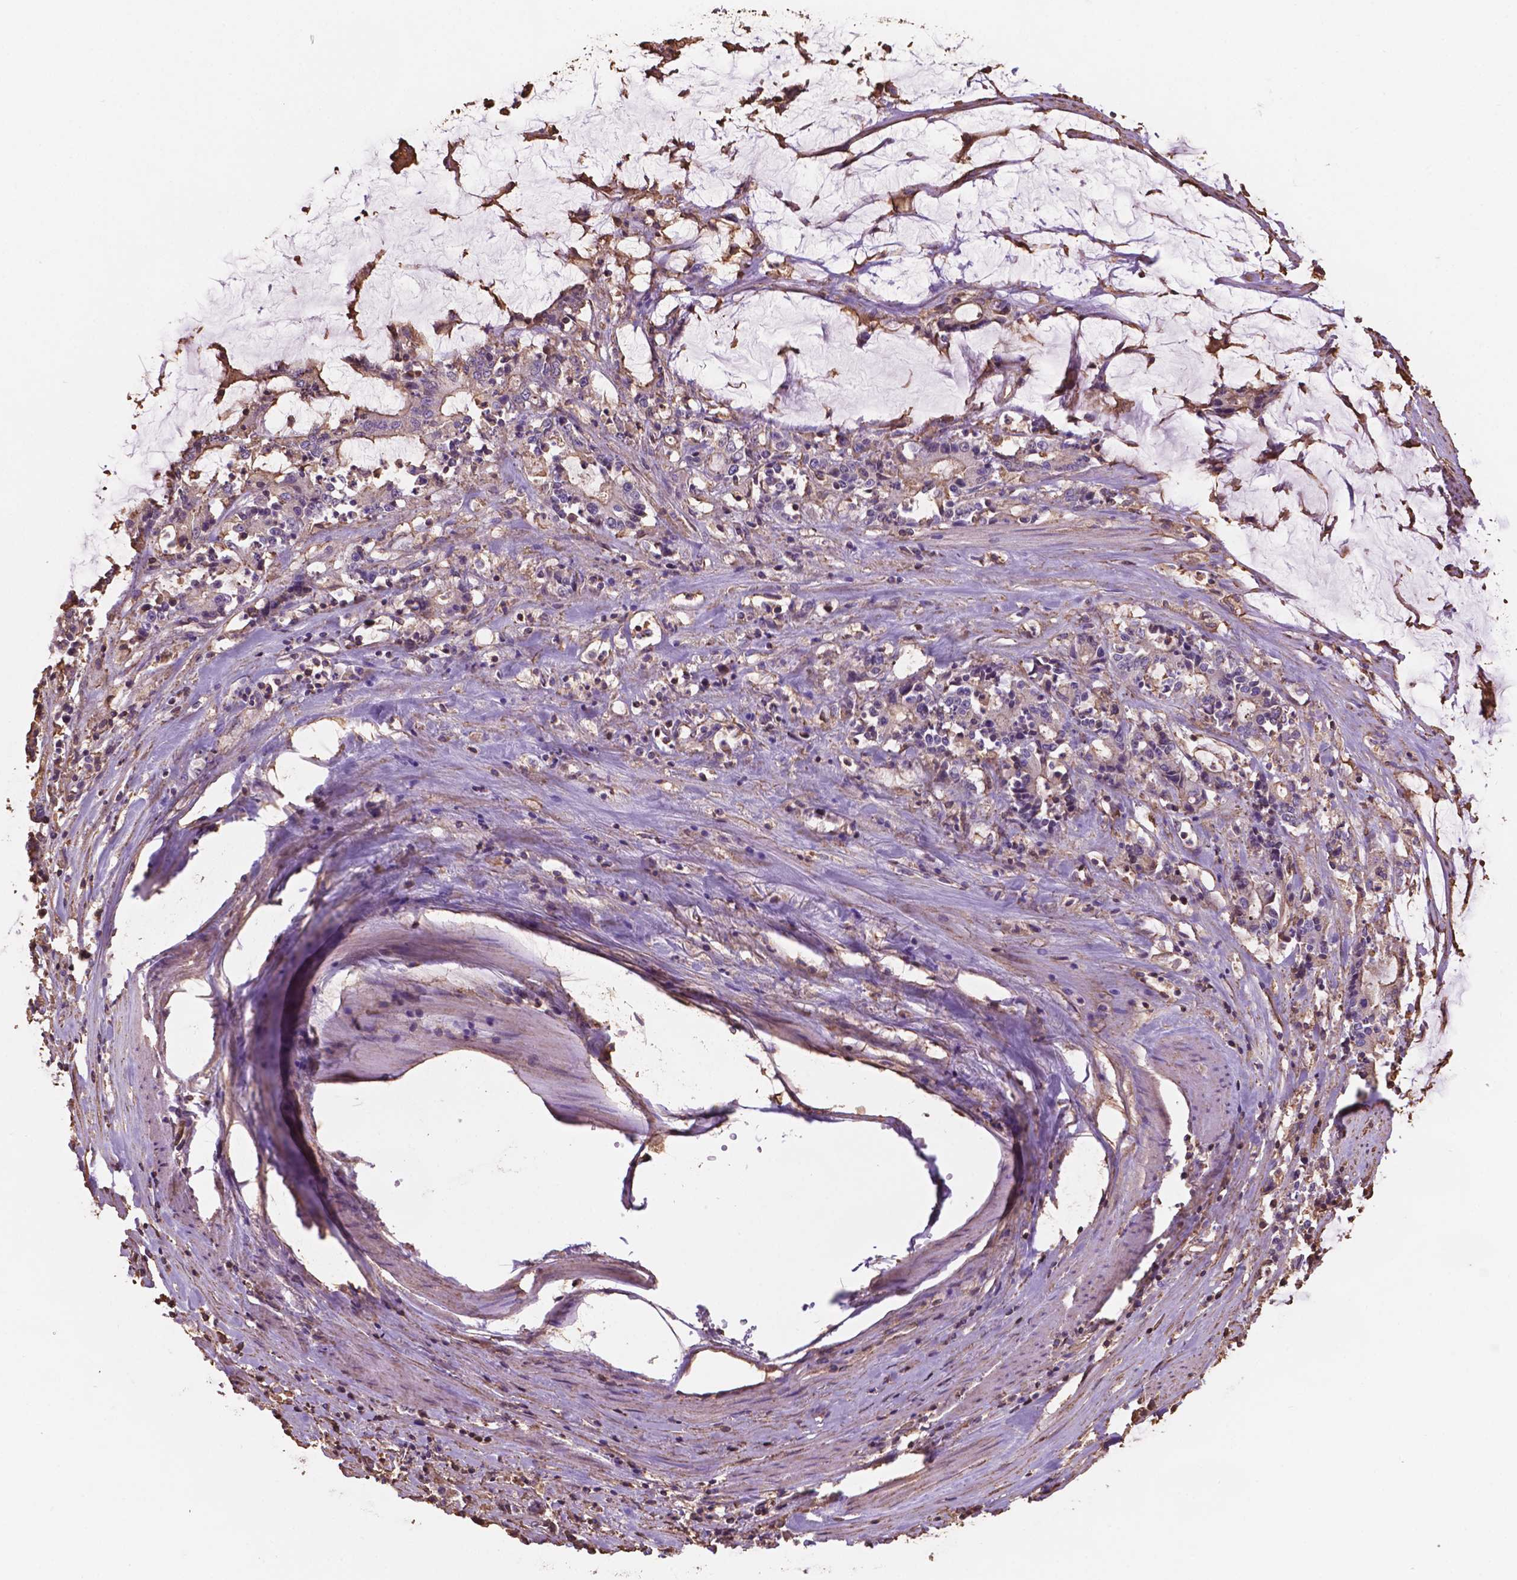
{"staining": {"intensity": "negative", "quantity": "none", "location": "none"}, "tissue": "stomach cancer", "cell_type": "Tumor cells", "image_type": "cancer", "snomed": [{"axis": "morphology", "description": "Adenocarcinoma, NOS"}, {"axis": "topography", "description": "Stomach, upper"}], "caption": "Tumor cells are negative for protein expression in human stomach cancer (adenocarcinoma).", "gene": "NIPA2", "patient": {"sex": "male", "age": 68}}